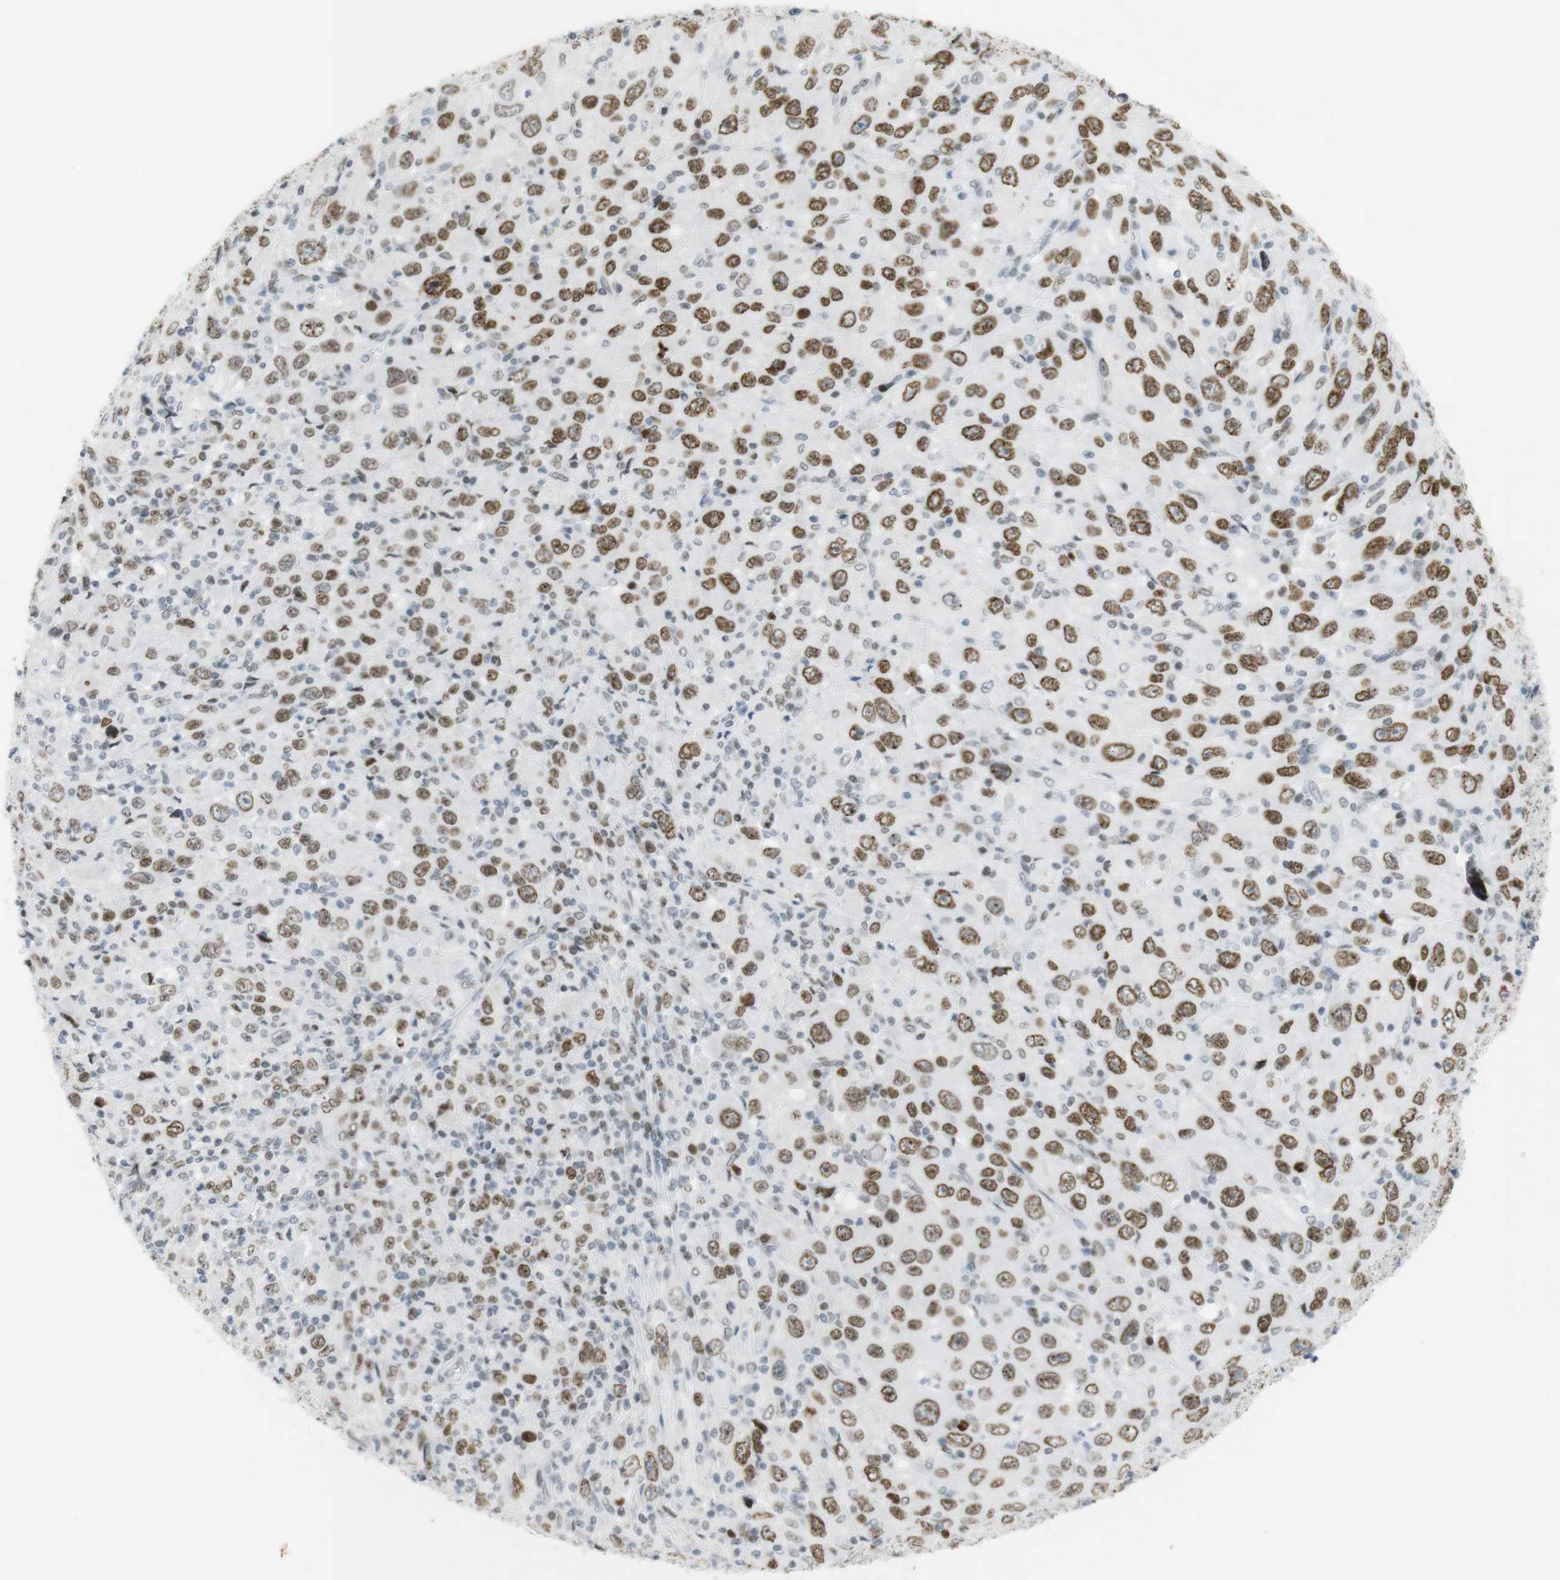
{"staining": {"intensity": "moderate", "quantity": ">75%", "location": "cytoplasmic/membranous,nuclear"}, "tissue": "melanoma", "cell_type": "Tumor cells", "image_type": "cancer", "snomed": [{"axis": "morphology", "description": "Malignant melanoma, Metastatic site"}, {"axis": "topography", "description": "Skin"}], "caption": "Protein expression analysis of human melanoma reveals moderate cytoplasmic/membranous and nuclear expression in approximately >75% of tumor cells. The protein of interest is stained brown, and the nuclei are stained in blue (DAB IHC with brightfield microscopy, high magnification).", "gene": "BMI1", "patient": {"sex": "female", "age": 56}}